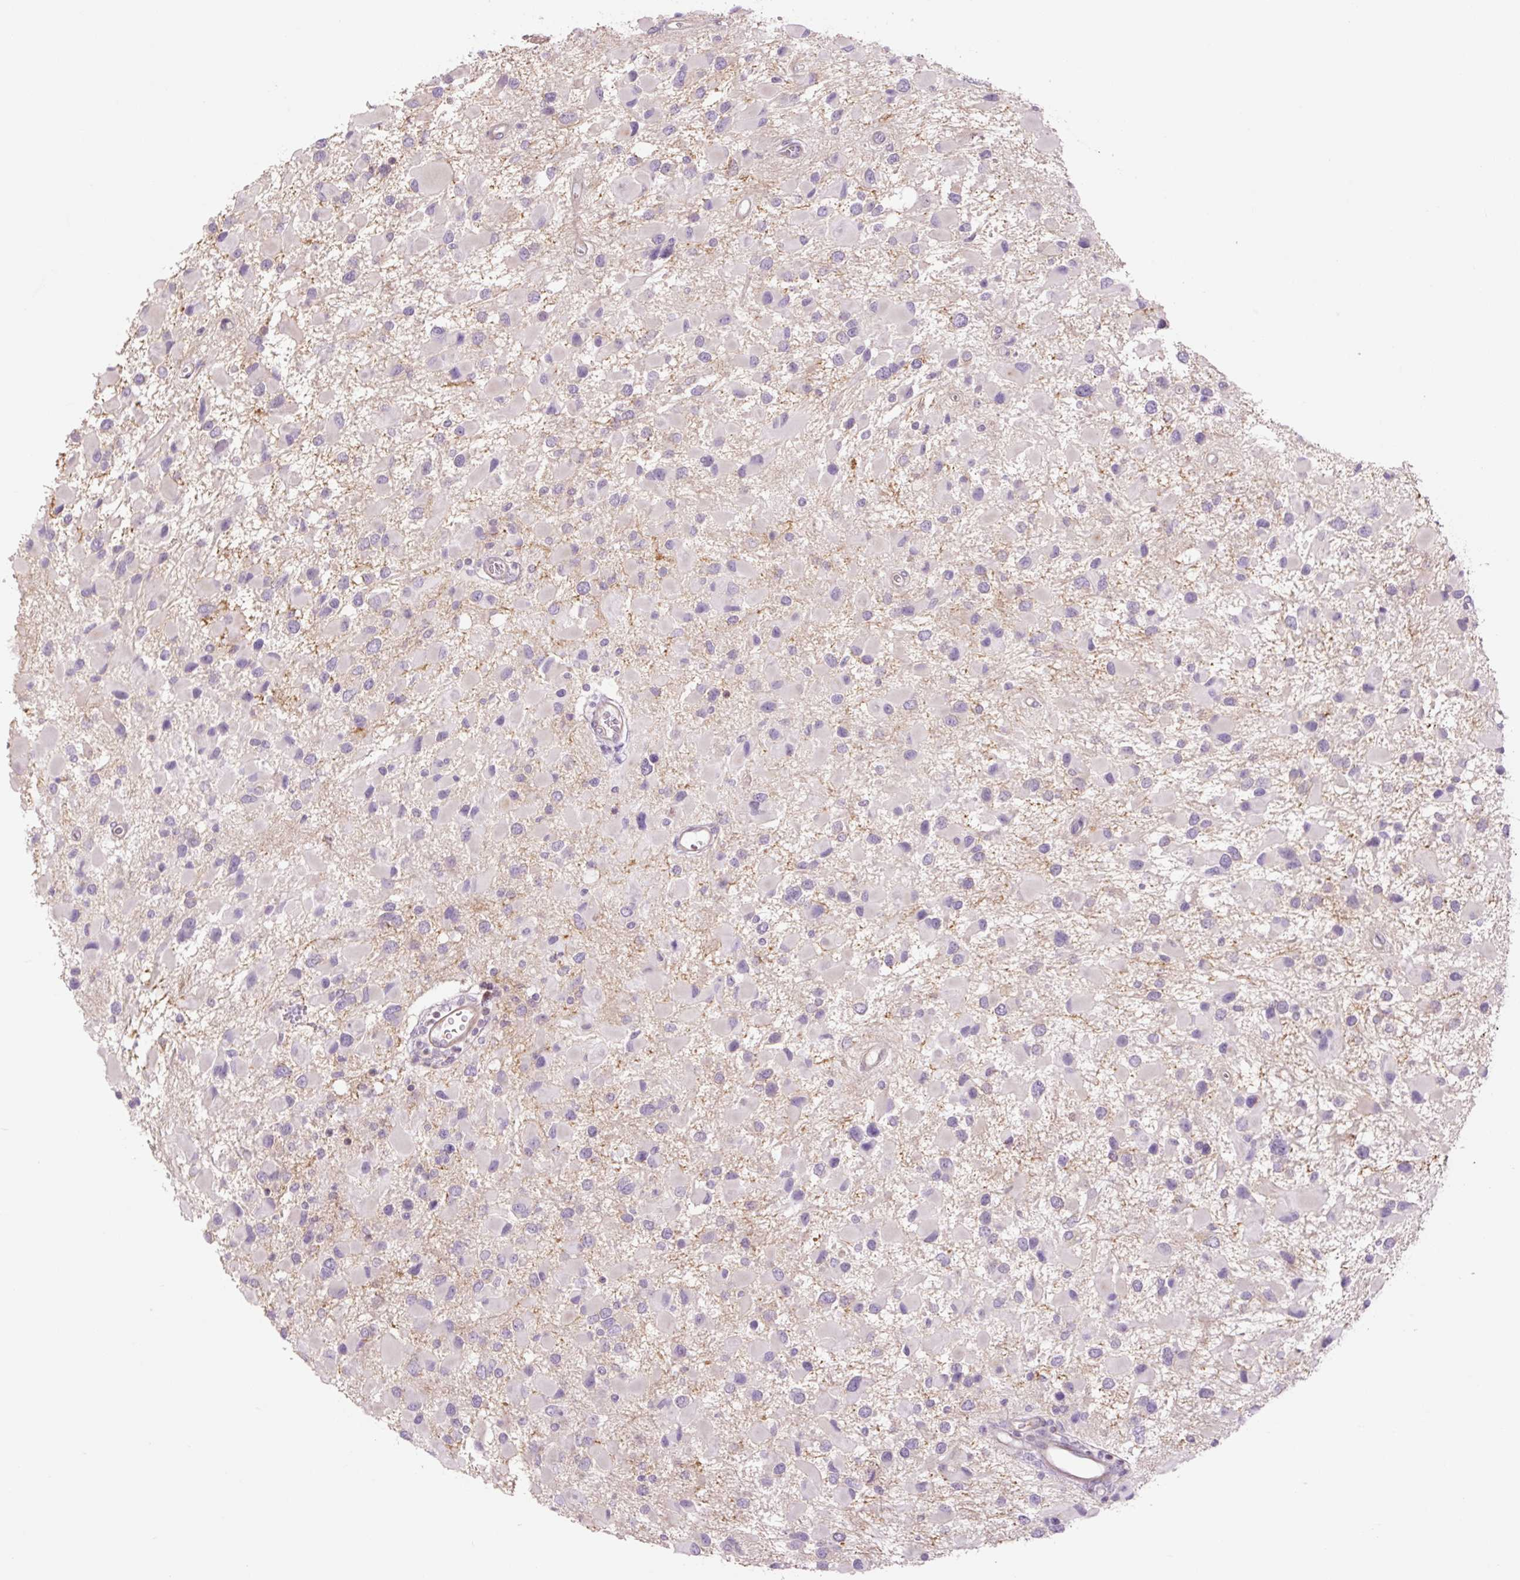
{"staining": {"intensity": "negative", "quantity": "none", "location": "none"}, "tissue": "glioma", "cell_type": "Tumor cells", "image_type": "cancer", "snomed": [{"axis": "morphology", "description": "Glioma, malignant, High grade"}, {"axis": "topography", "description": "Brain"}], "caption": "This is an IHC photomicrograph of glioma. There is no positivity in tumor cells.", "gene": "GRID2", "patient": {"sex": "male", "age": 53}}